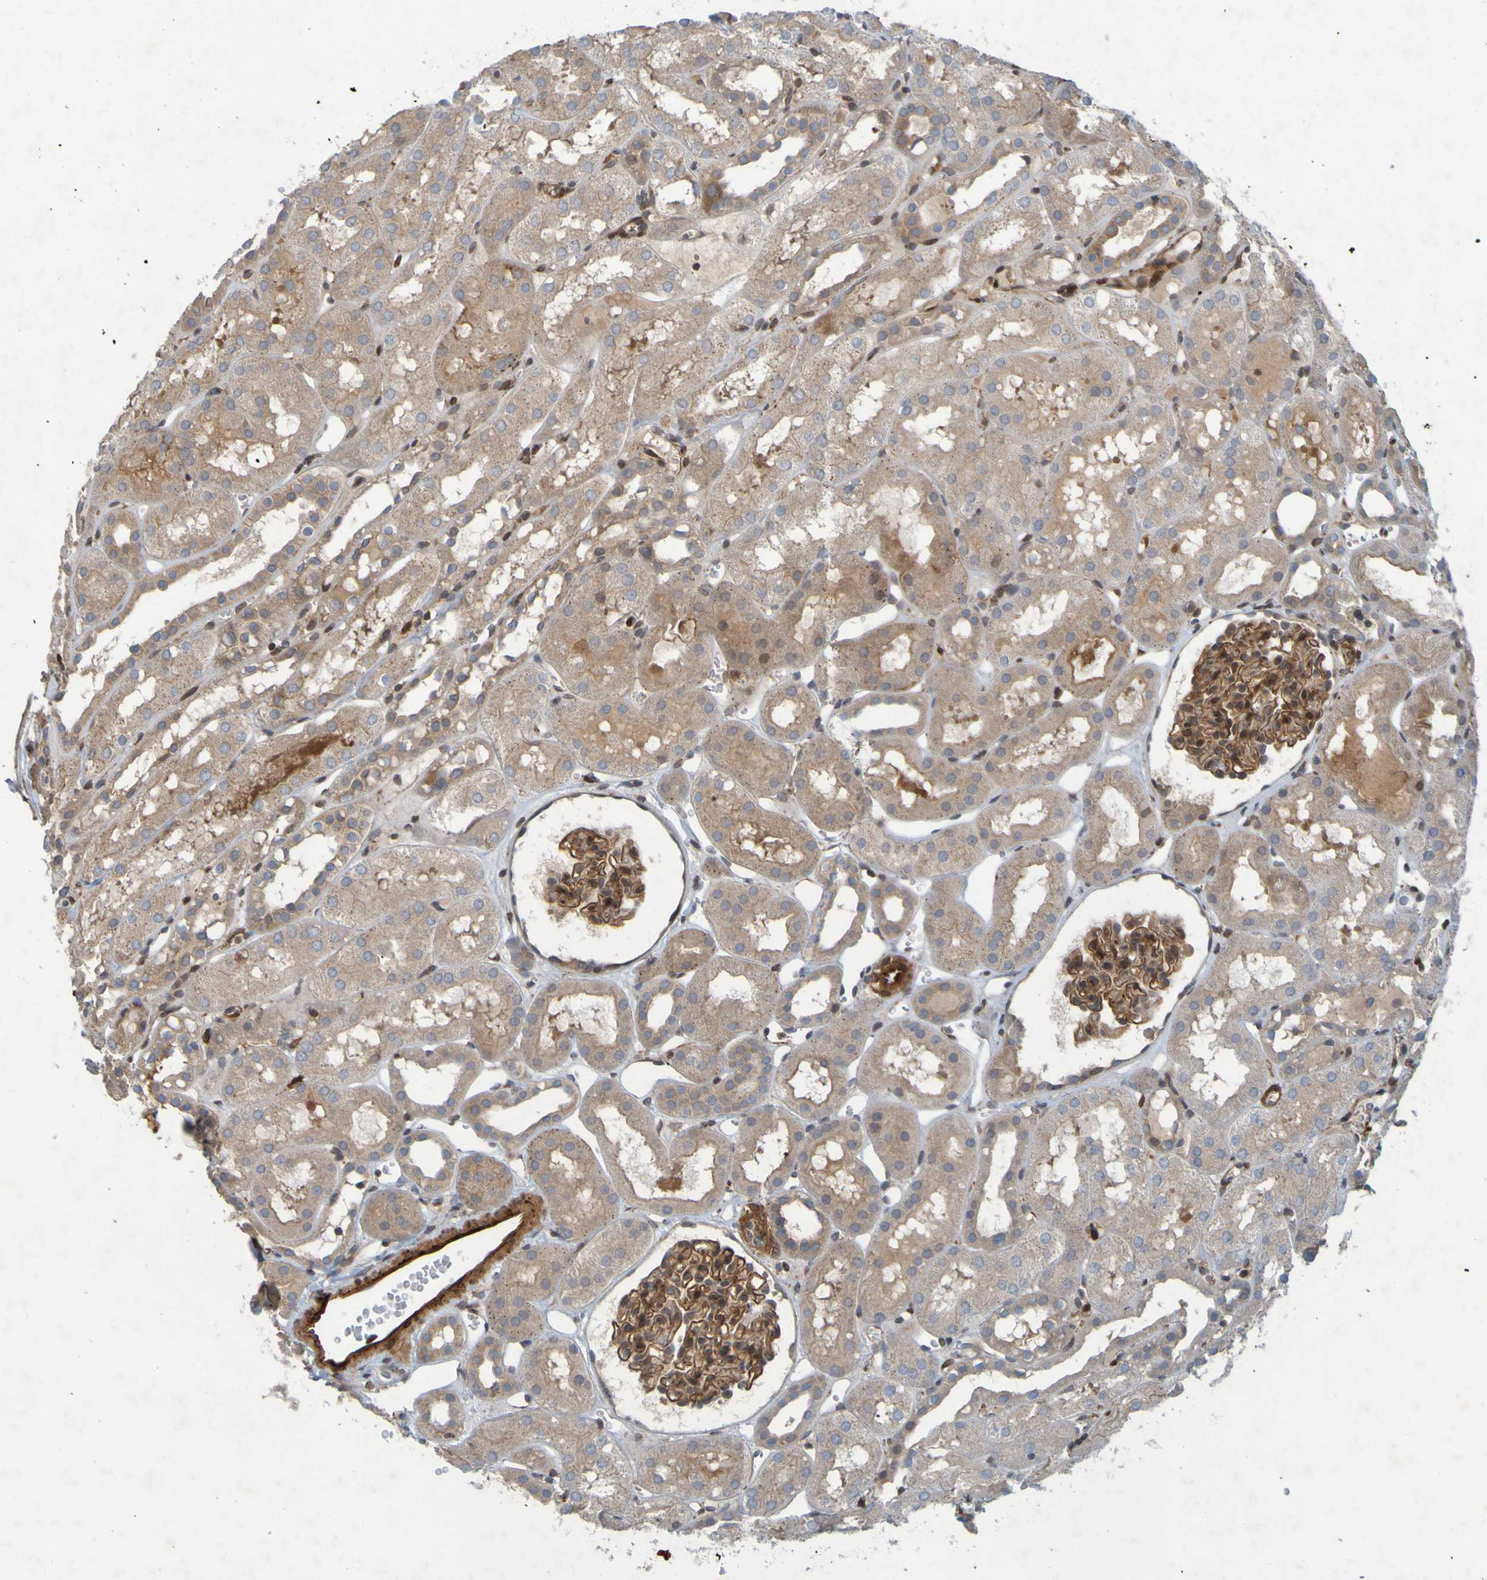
{"staining": {"intensity": "strong", "quantity": ">75%", "location": "cytoplasmic/membranous"}, "tissue": "kidney", "cell_type": "Cells in glomeruli", "image_type": "normal", "snomed": [{"axis": "morphology", "description": "Normal tissue, NOS"}, {"axis": "topography", "description": "Kidney"}, {"axis": "topography", "description": "Urinary bladder"}], "caption": "Immunohistochemical staining of benign human kidney displays >75% levels of strong cytoplasmic/membranous protein expression in approximately >75% of cells in glomeruli.", "gene": "GUCY1A1", "patient": {"sex": "male", "age": 16}}